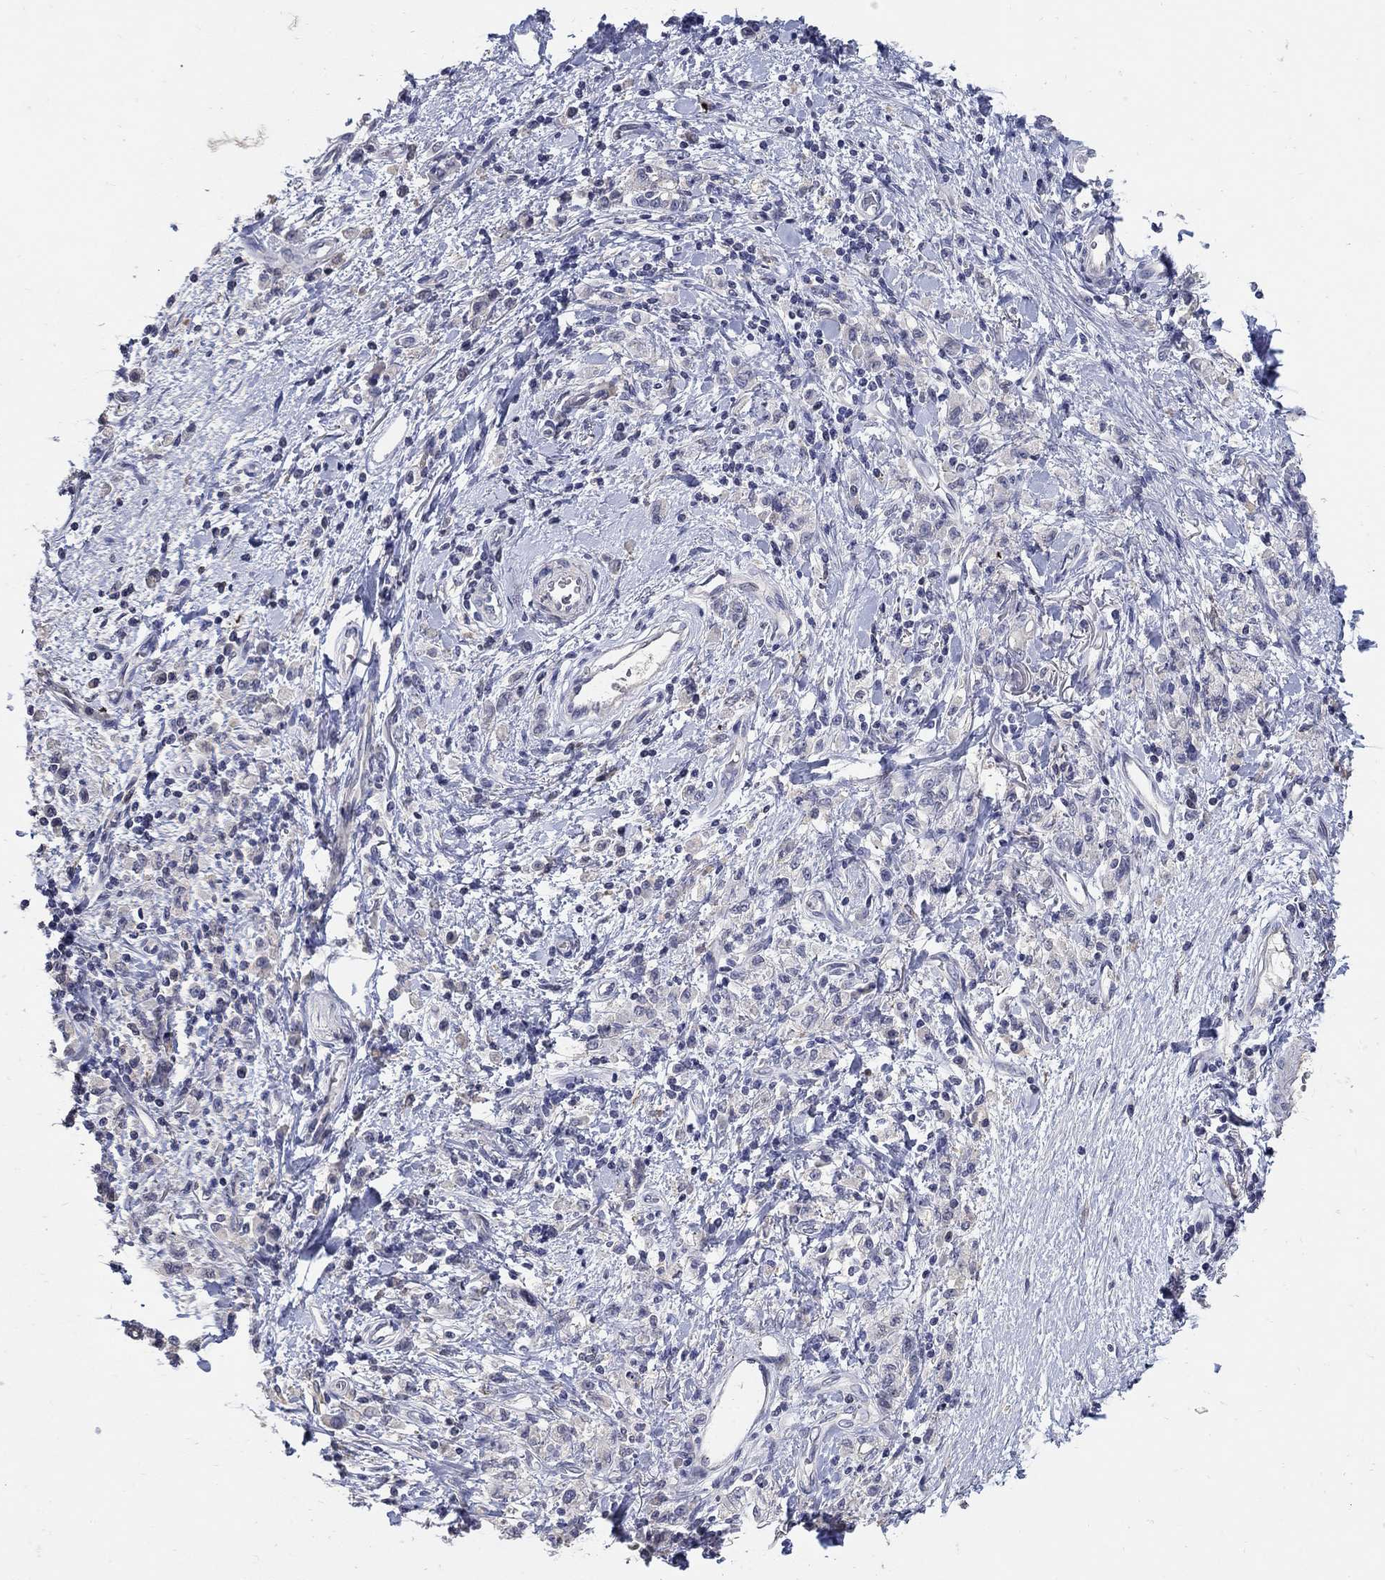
{"staining": {"intensity": "negative", "quantity": "none", "location": "none"}, "tissue": "stomach cancer", "cell_type": "Tumor cells", "image_type": "cancer", "snomed": [{"axis": "morphology", "description": "Adenocarcinoma, NOS"}, {"axis": "topography", "description": "Stomach"}], "caption": "Immunohistochemistry photomicrograph of human stomach cancer stained for a protein (brown), which demonstrates no positivity in tumor cells.", "gene": "CETN1", "patient": {"sex": "male", "age": 77}}